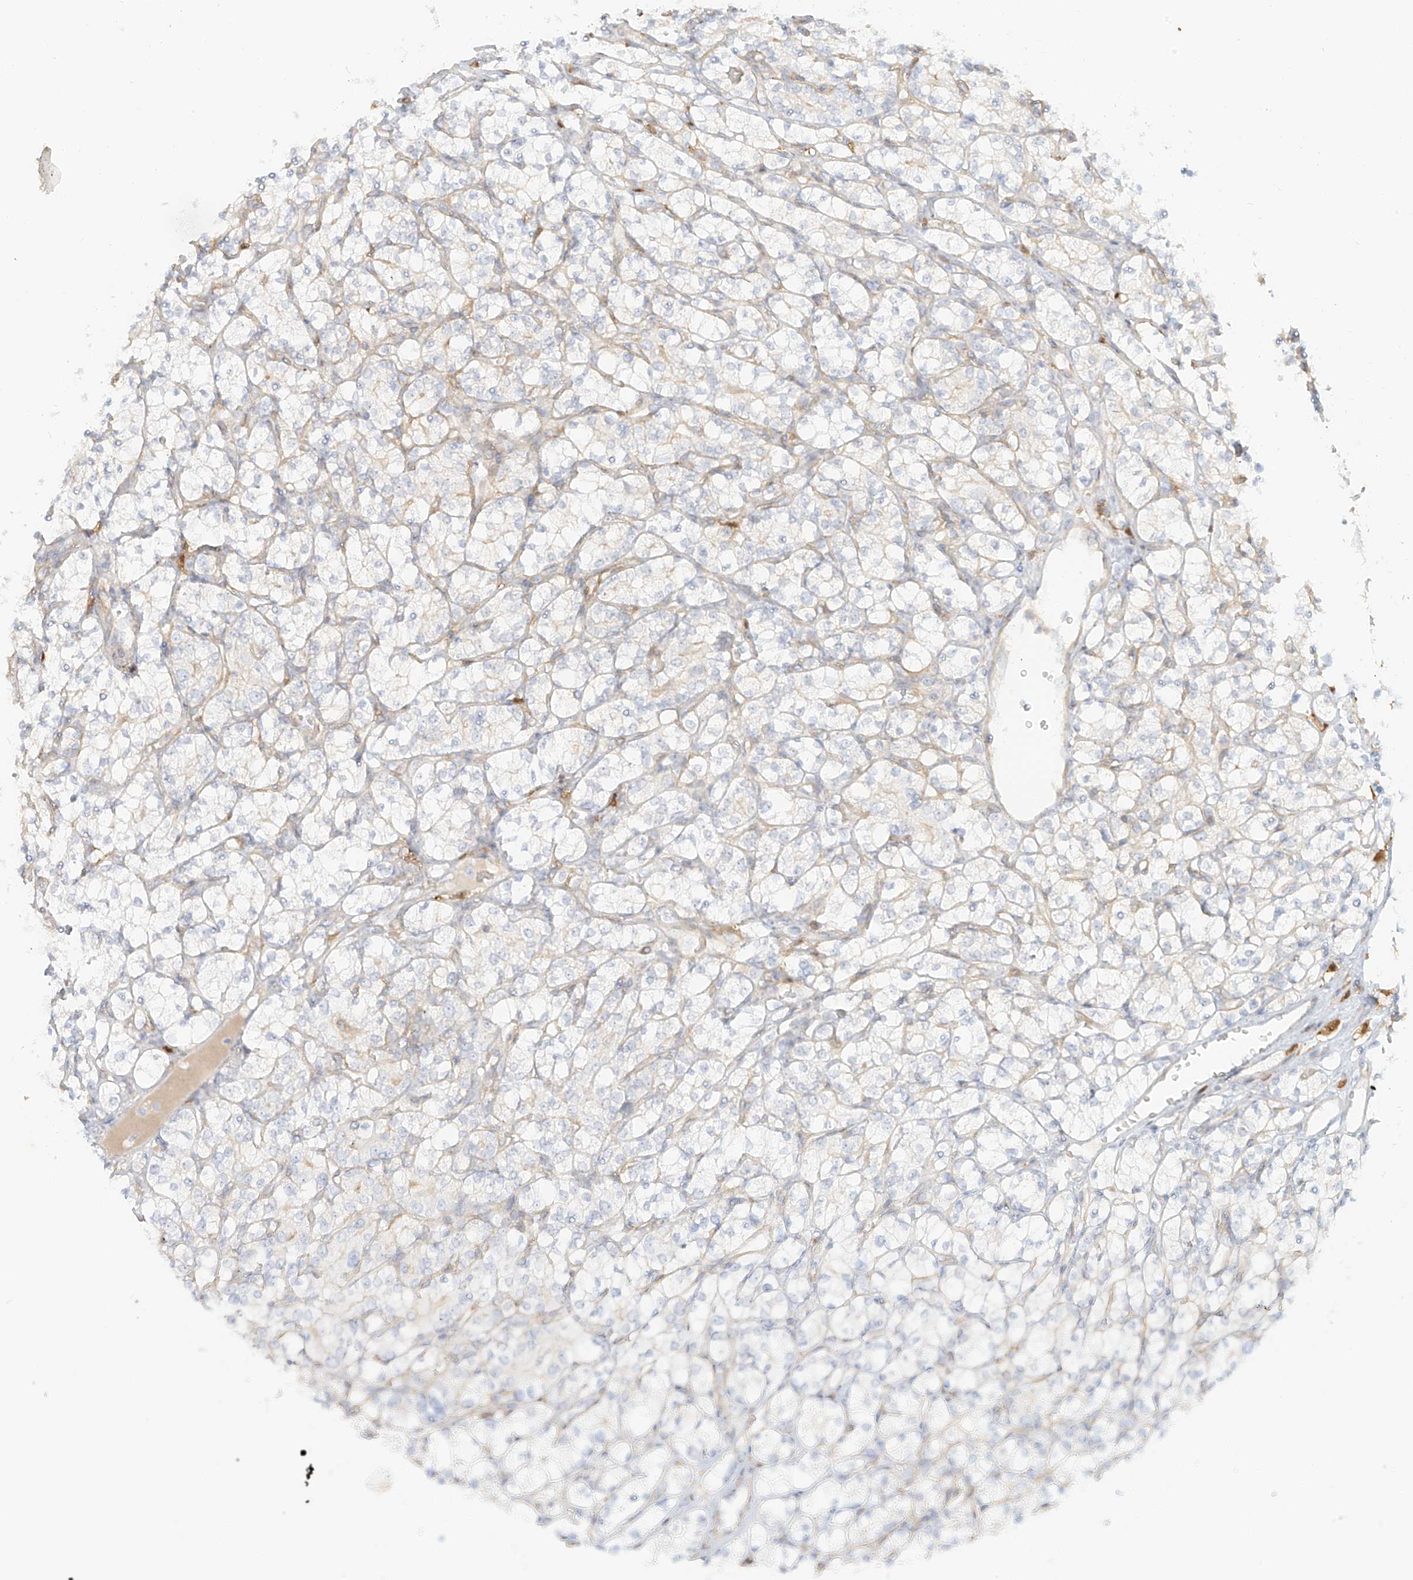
{"staining": {"intensity": "negative", "quantity": "none", "location": "none"}, "tissue": "renal cancer", "cell_type": "Tumor cells", "image_type": "cancer", "snomed": [{"axis": "morphology", "description": "Adenocarcinoma, NOS"}, {"axis": "topography", "description": "Kidney"}], "caption": "Protein analysis of renal cancer (adenocarcinoma) shows no significant staining in tumor cells. (DAB (3,3'-diaminobenzidine) immunohistochemistry (IHC) visualized using brightfield microscopy, high magnification).", "gene": "UPK1B", "patient": {"sex": "male", "age": 77}}